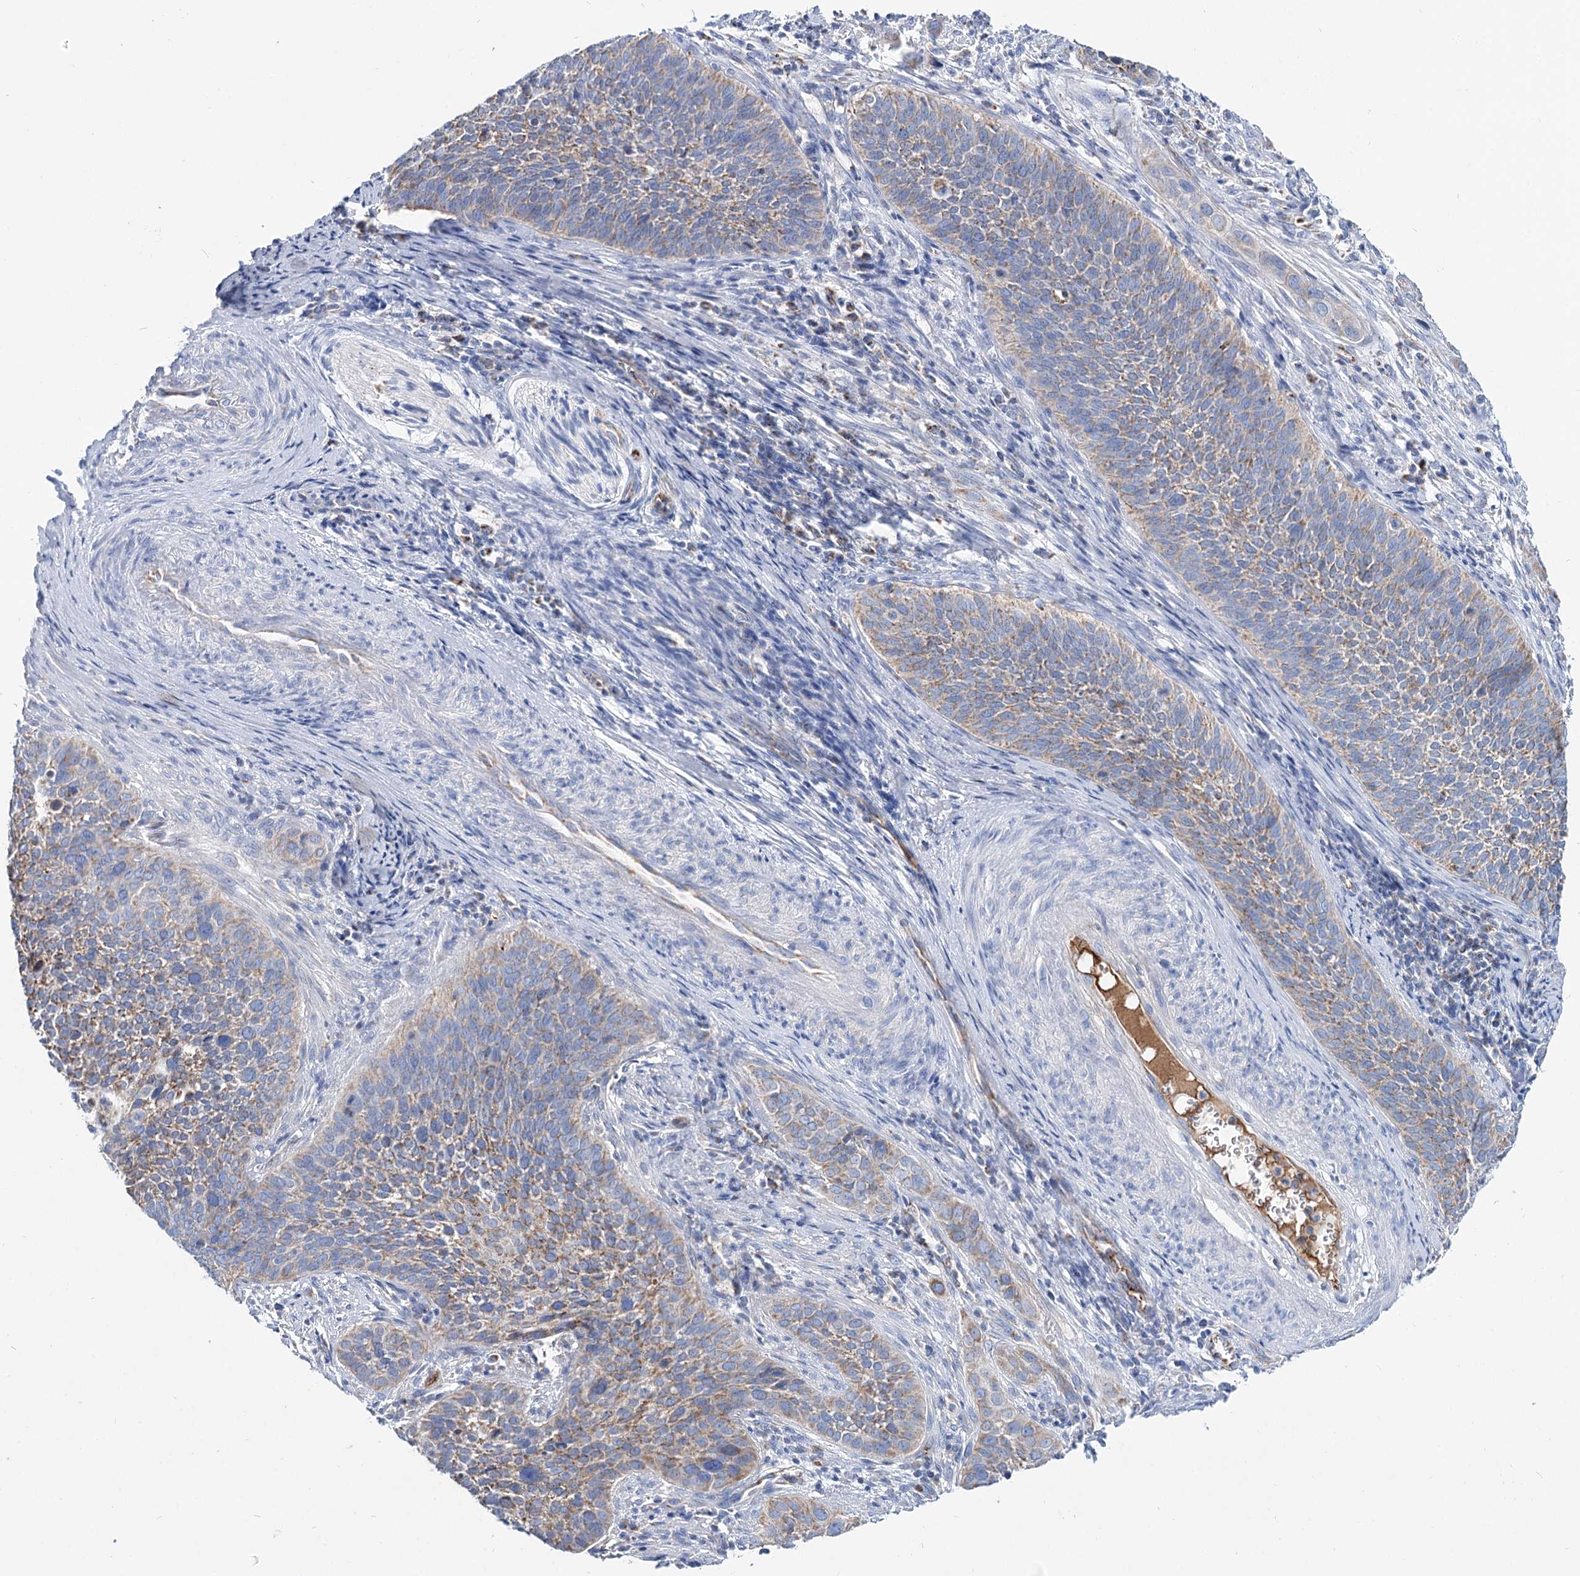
{"staining": {"intensity": "moderate", "quantity": "25%-75%", "location": "cytoplasmic/membranous"}, "tissue": "cervical cancer", "cell_type": "Tumor cells", "image_type": "cancer", "snomed": [{"axis": "morphology", "description": "Squamous cell carcinoma, NOS"}, {"axis": "topography", "description": "Cervix"}], "caption": "Cervical cancer (squamous cell carcinoma) stained with immunohistochemistry (IHC) demonstrates moderate cytoplasmic/membranous staining in about 25%-75% of tumor cells.", "gene": "MCCC2", "patient": {"sex": "female", "age": 34}}